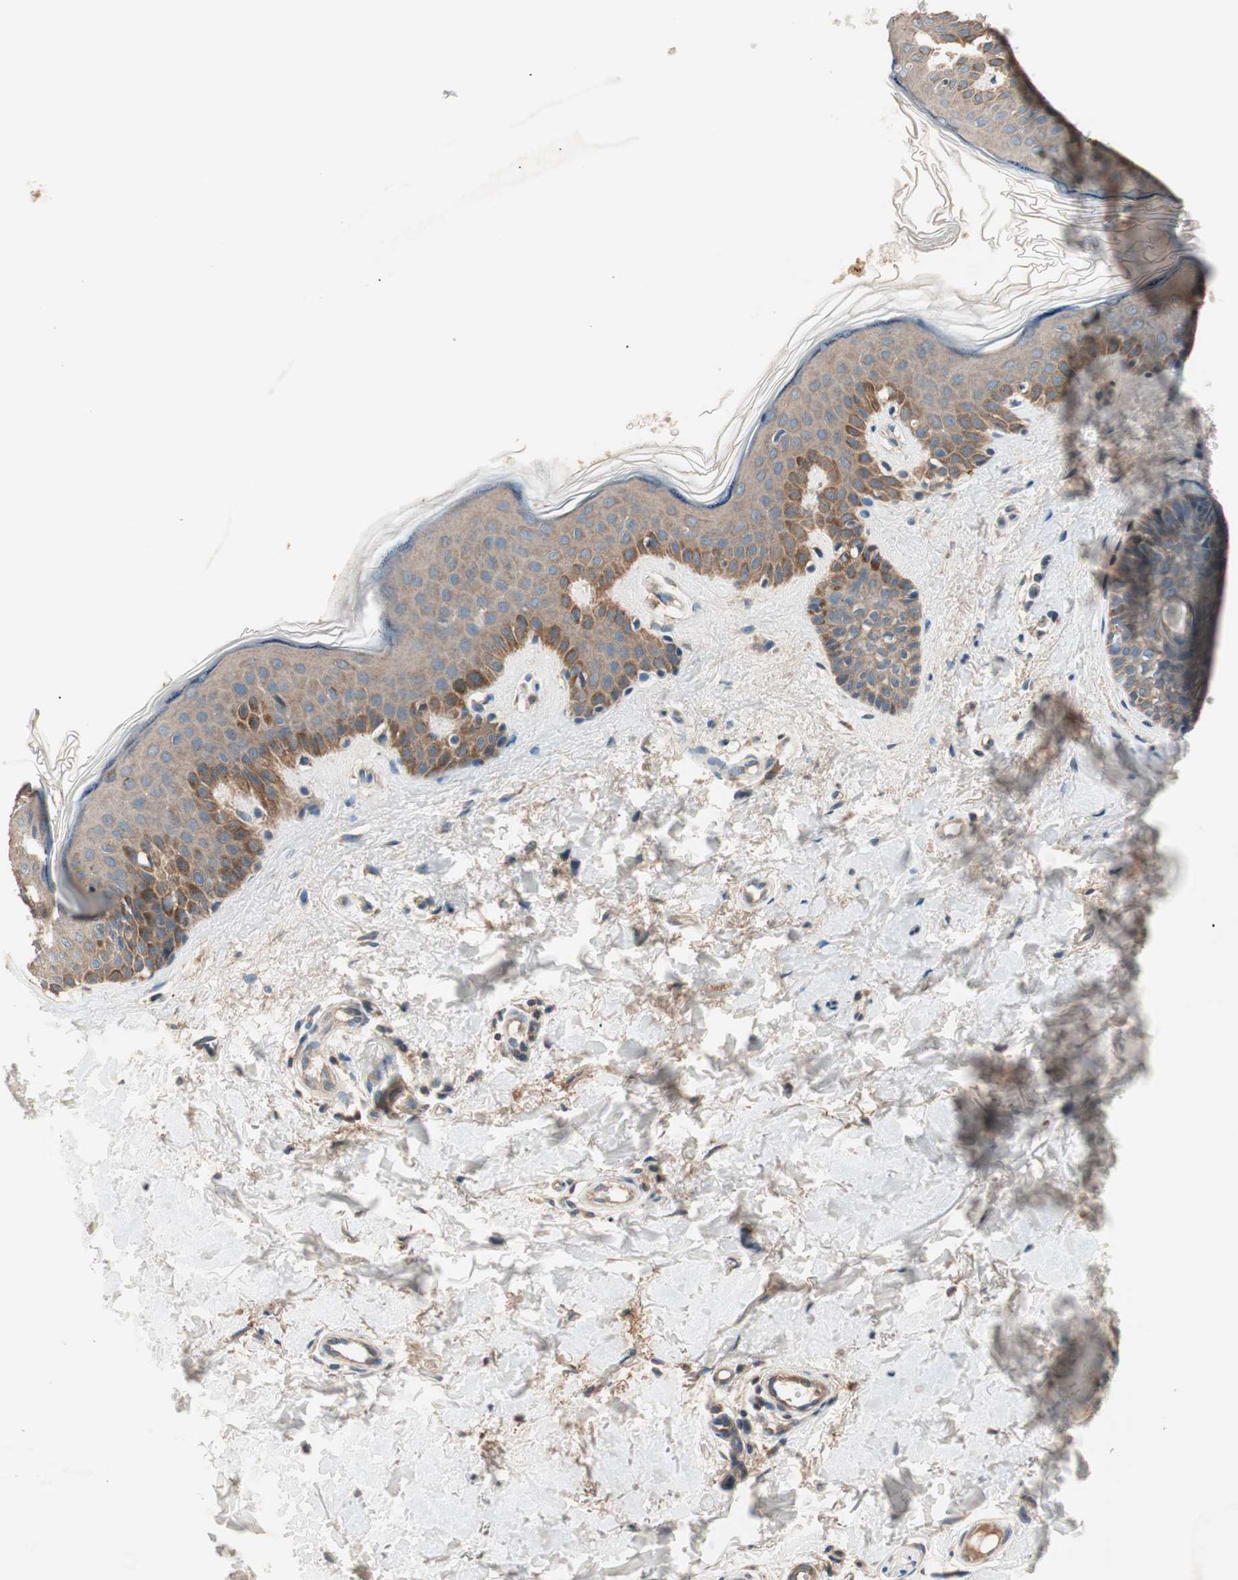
{"staining": {"intensity": "moderate", "quantity": ">75%", "location": "cytoplasmic/membranous"}, "tissue": "skin", "cell_type": "Fibroblasts", "image_type": "normal", "snomed": [{"axis": "morphology", "description": "Normal tissue, NOS"}, {"axis": "topography", "description": "Skin"}], "caption": "Immunohistochemical staining of normal skin displays medium levels of moderate cytoplasmic/membranous staining in about >75% of fibroblasts.", "gene": "HPN", "patient": {"sex": "male", "age": 67}}